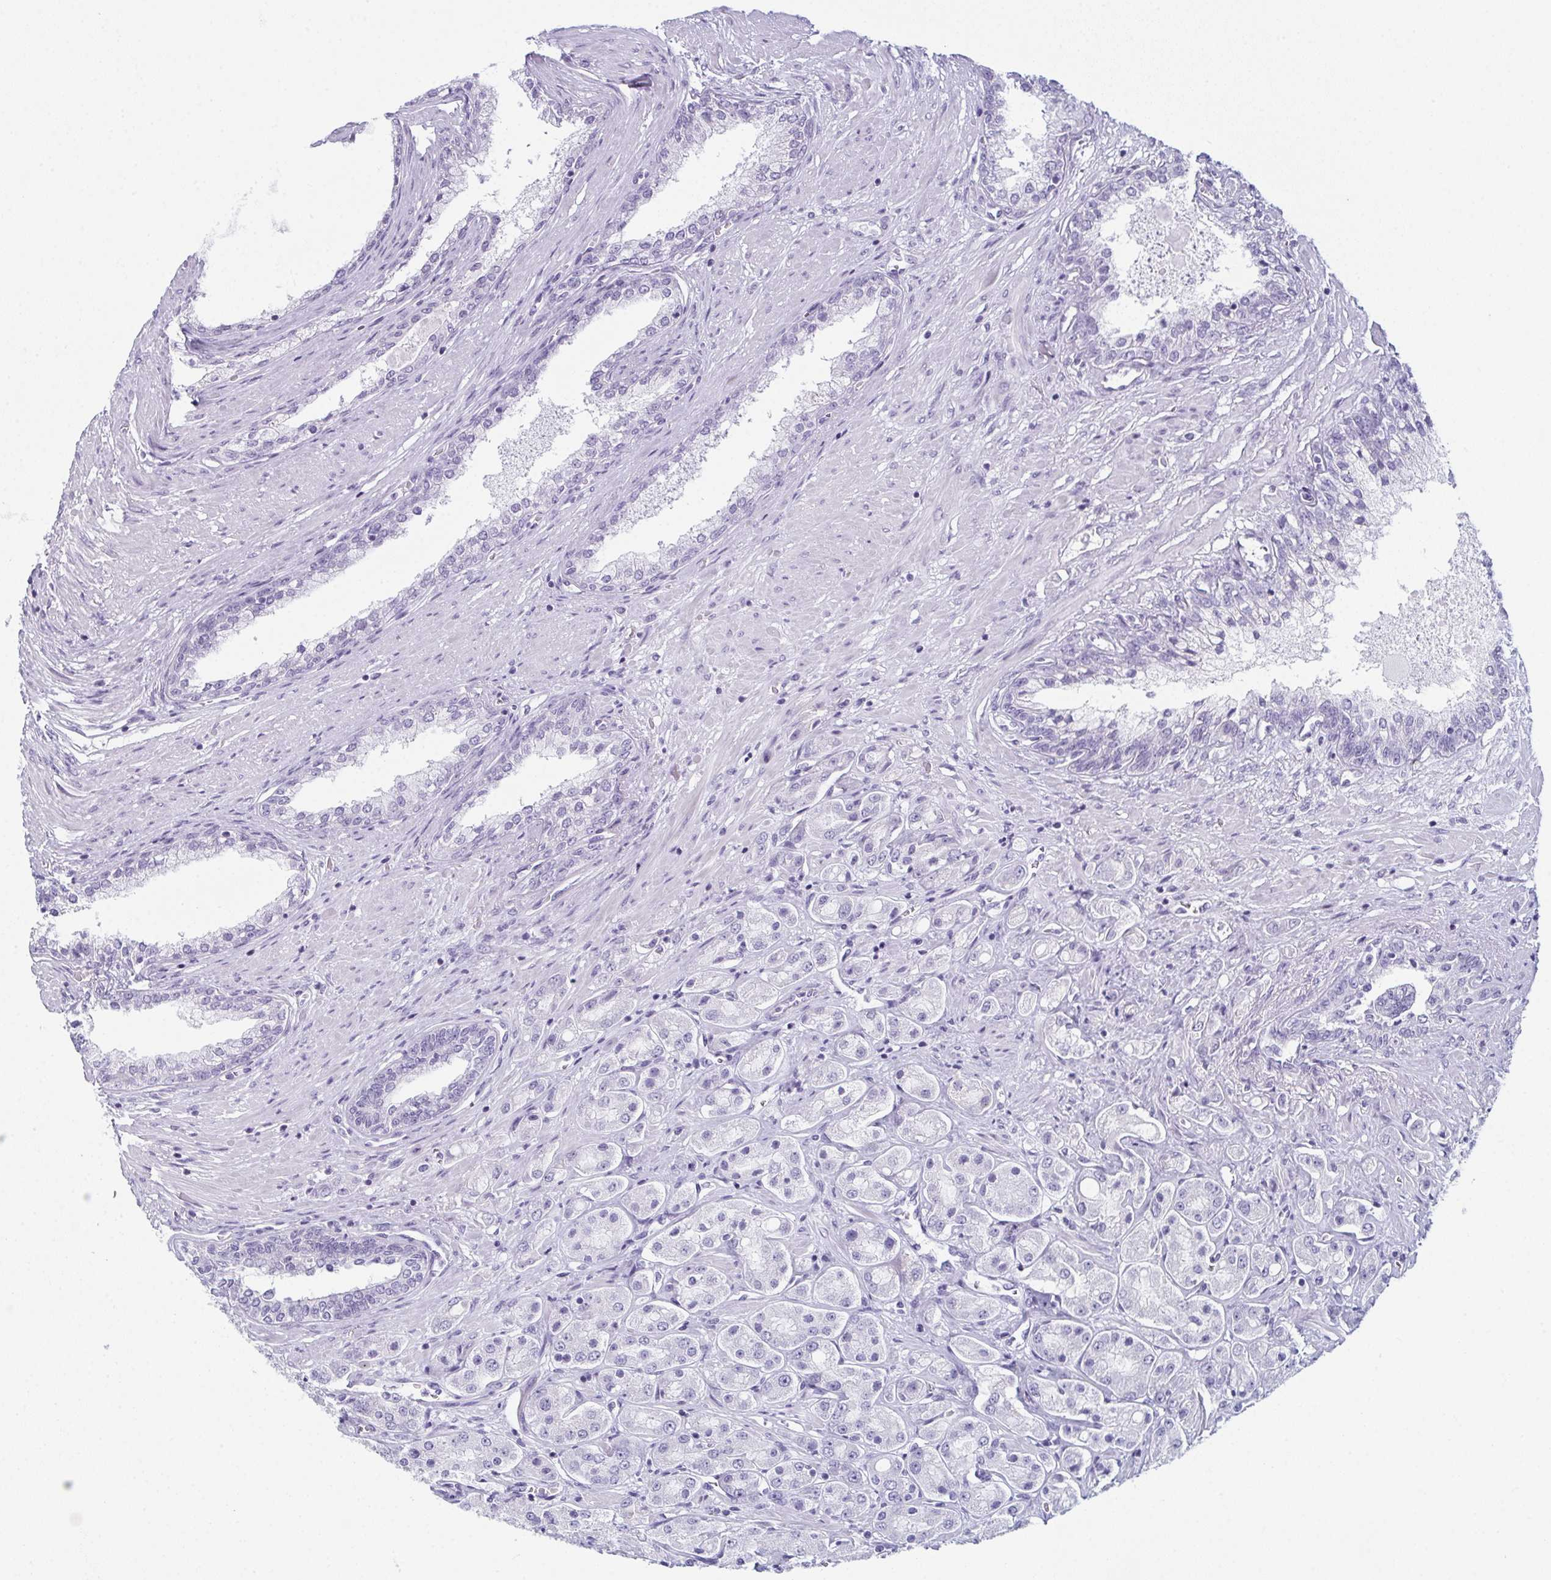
{"staining": {"intensity": "negative", "quantity": "none", "location": "none"}, "tissue": "prostate cancer", "cell_type": "Tumor cells", "image_type": "cancer", "snomed": [{"axis": "morphology", "description": "Adenocarcinoma, High grade"}, {"axis": "topography", "description": "Prostate"}], "caption": "Prostate cancer (high-grade adenocarcinoma) was stained to show a protein in brown. There is no significant expression in tumor cells.", "gene": "ENKUR", "patient": {"sex": "male", "age": 67}}